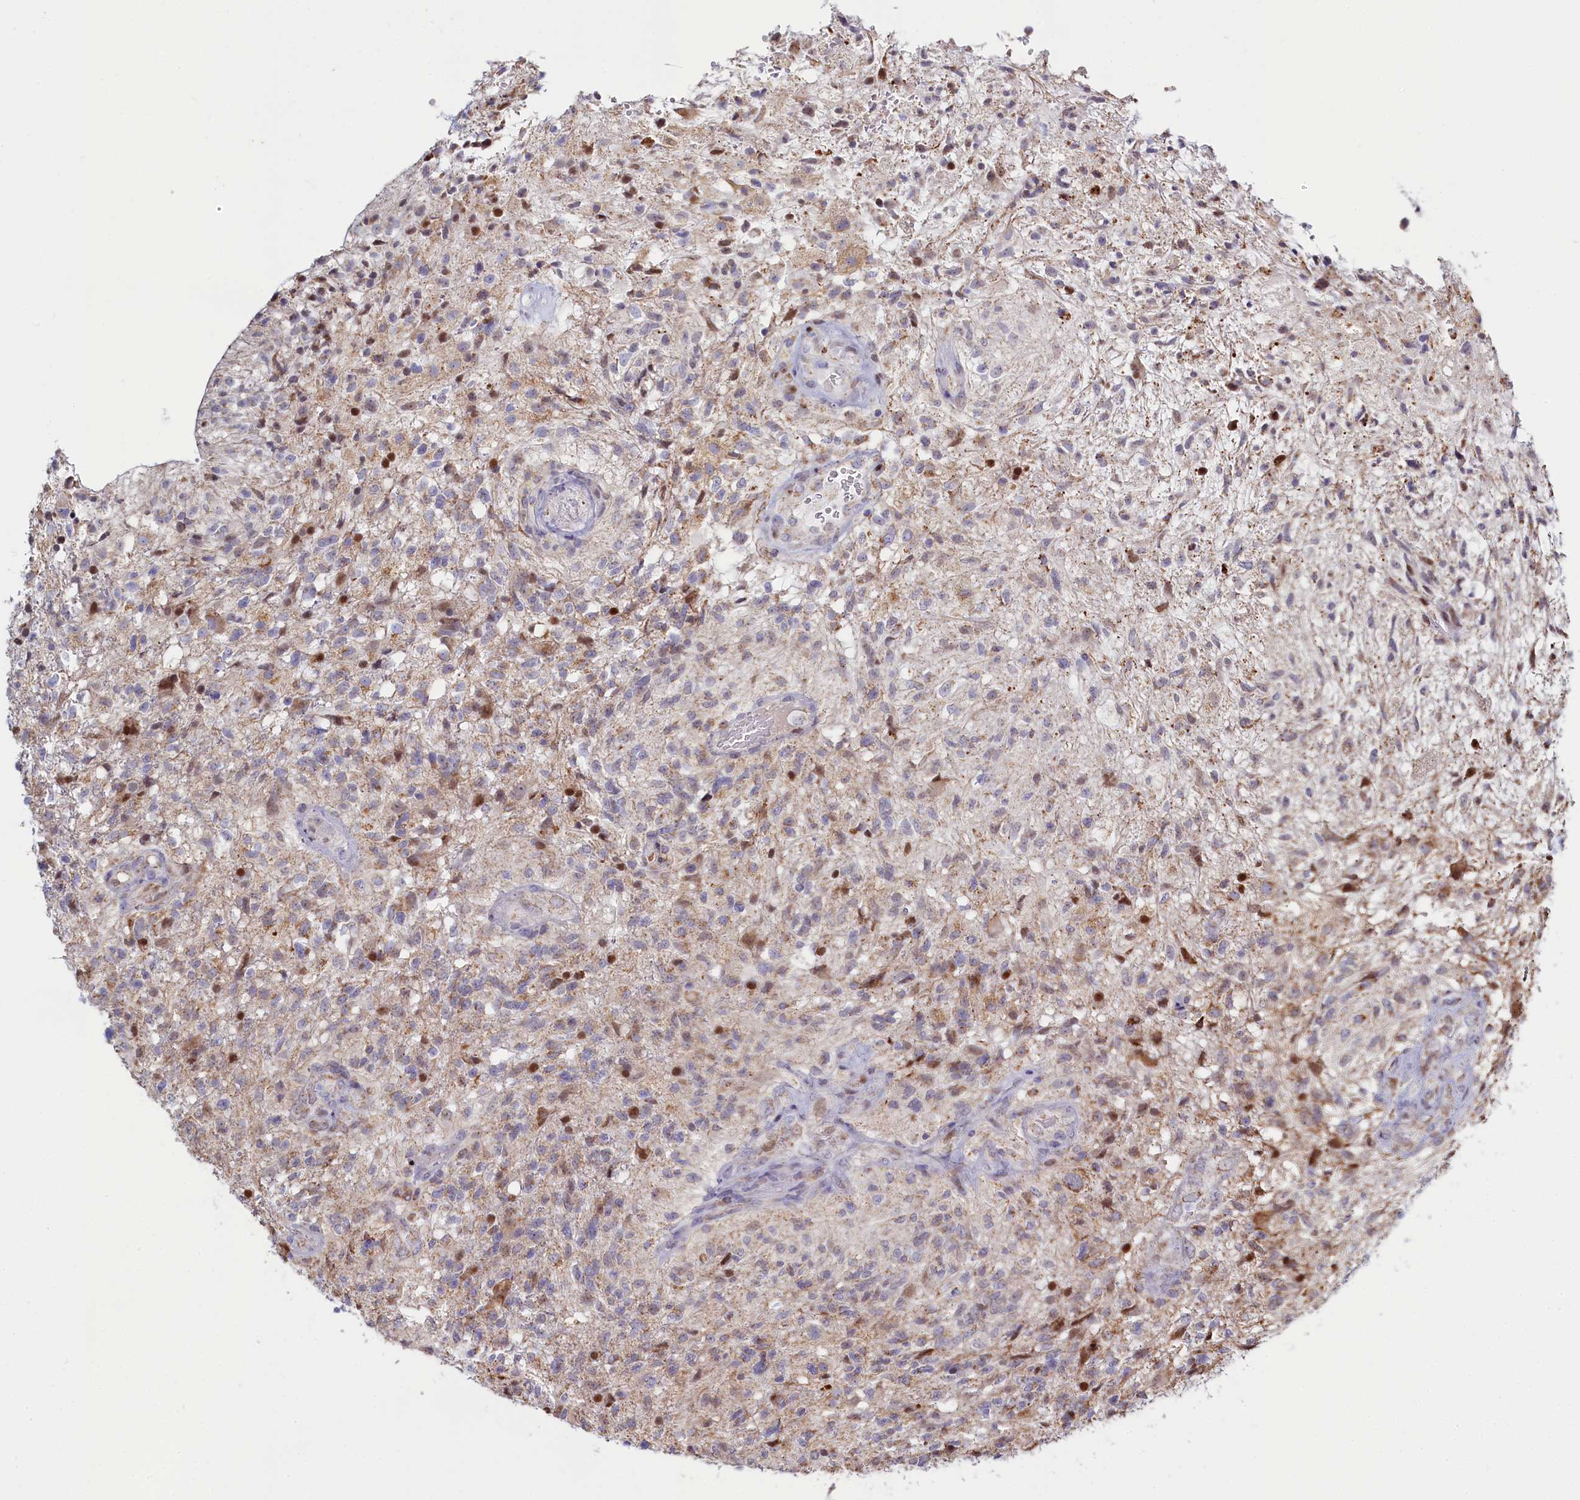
{"staining": {"intensity": "moderate", "quantity": "<25%", "location": "cytoplasmic/membranous,nuclear"}, "tissue": "glioma", "cell_type": "Tumor cells", "image_type": "cancer", "snomed": [{"axis": "morphology", "description": "Glioma, malignant, High grade"}, {"axis": "topography", "description": "Brain"}], "caption": "Immunohistochemical staining of malignant glioma (high-grade) shows low levels of moderate cytoplasmic/membranous and nuclear positivity in approximately <25% of tumor cells.", "gene": "HDGFL3", "patient": {"sex": "male", "age": 56}}